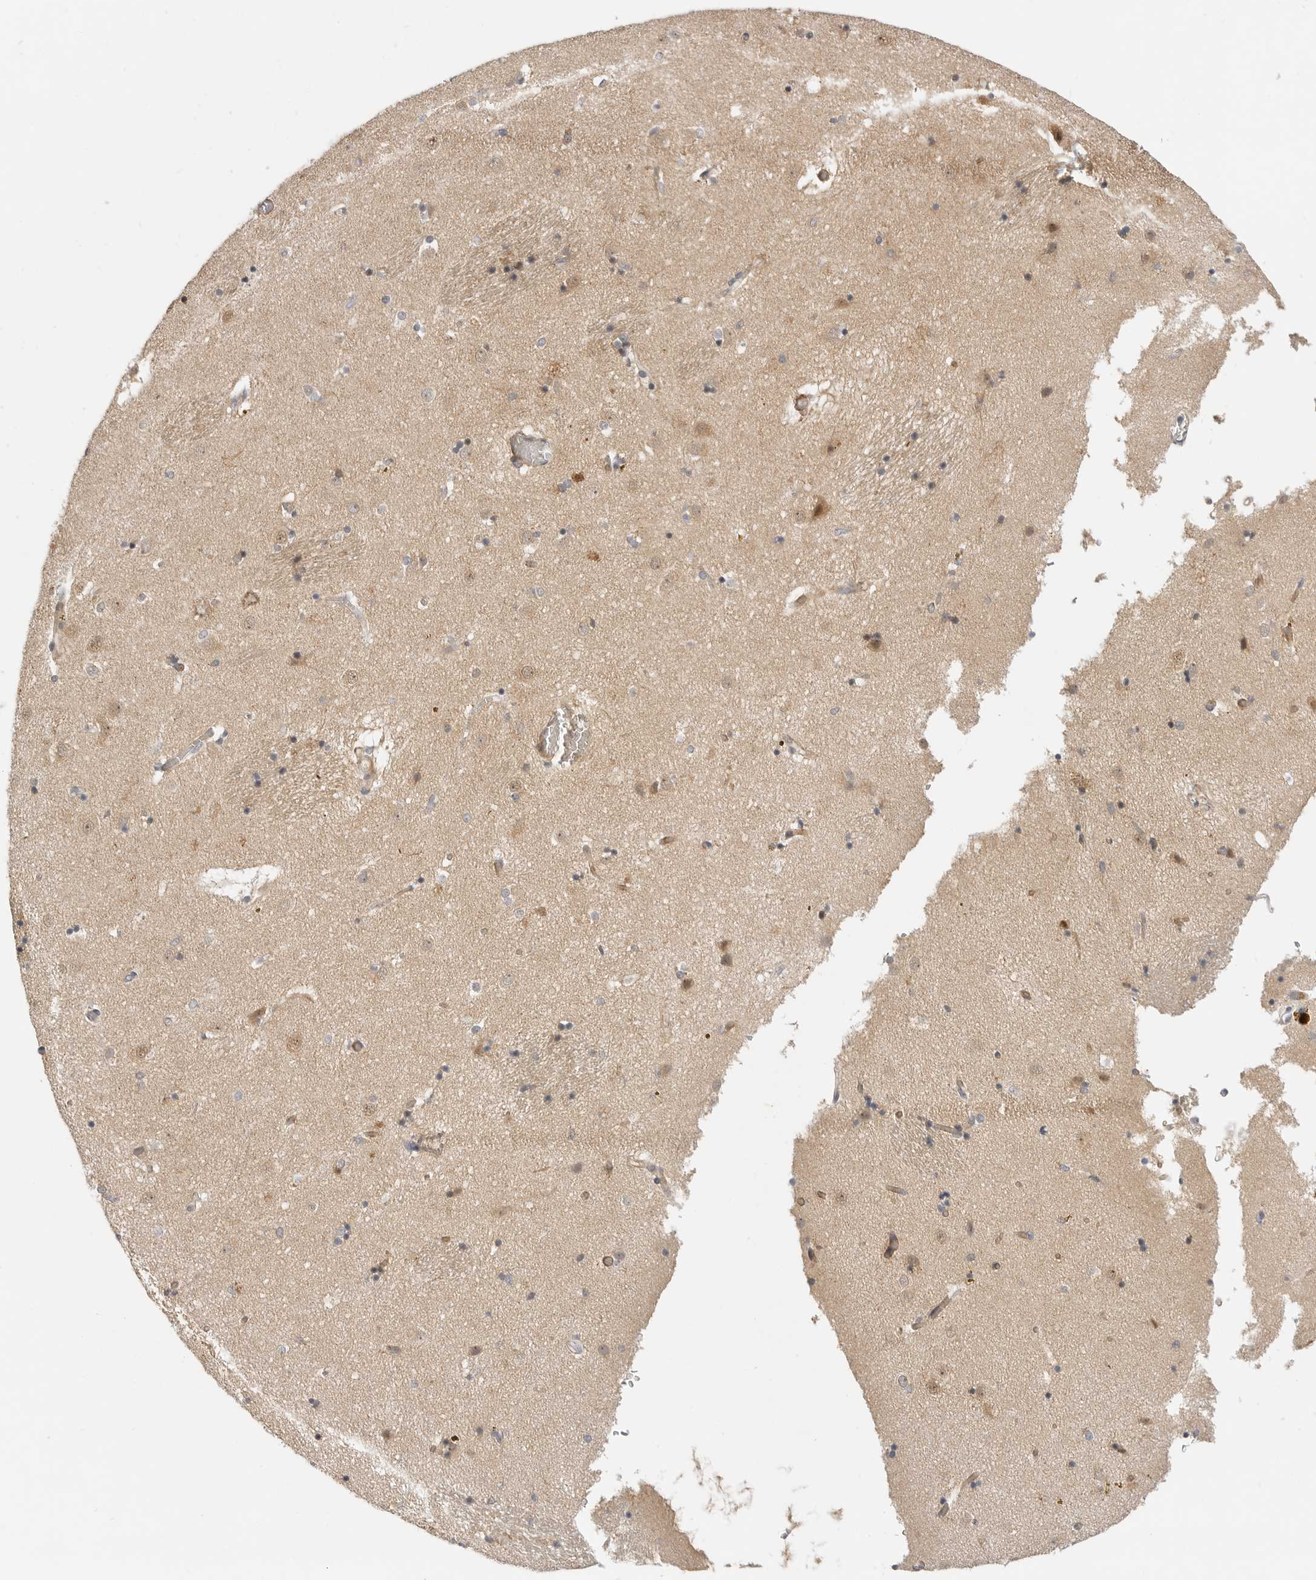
{"staining": {"intensity": "moderate", "quantity": "<25%", "location": "cytoplasmic/membranous,nuclear"}, "tissue": "caudate", "cell_type": "Glial cells", "image_type": "normal", "snomed": [{"axis": "morphology", "description": "Normal tissue, NOS"}, {"axis": "topography", "description": "Lateral ventricle wall"}], "caption": "Immunohistochemical staining of unremarkable human caudate displays low levels of moderate cytoplasmic/membranous,nuclear positivity in approximately <25% of glial cells.", "gene": "CSNK1G3", "patient": {"sex": "male", "age": 70}}